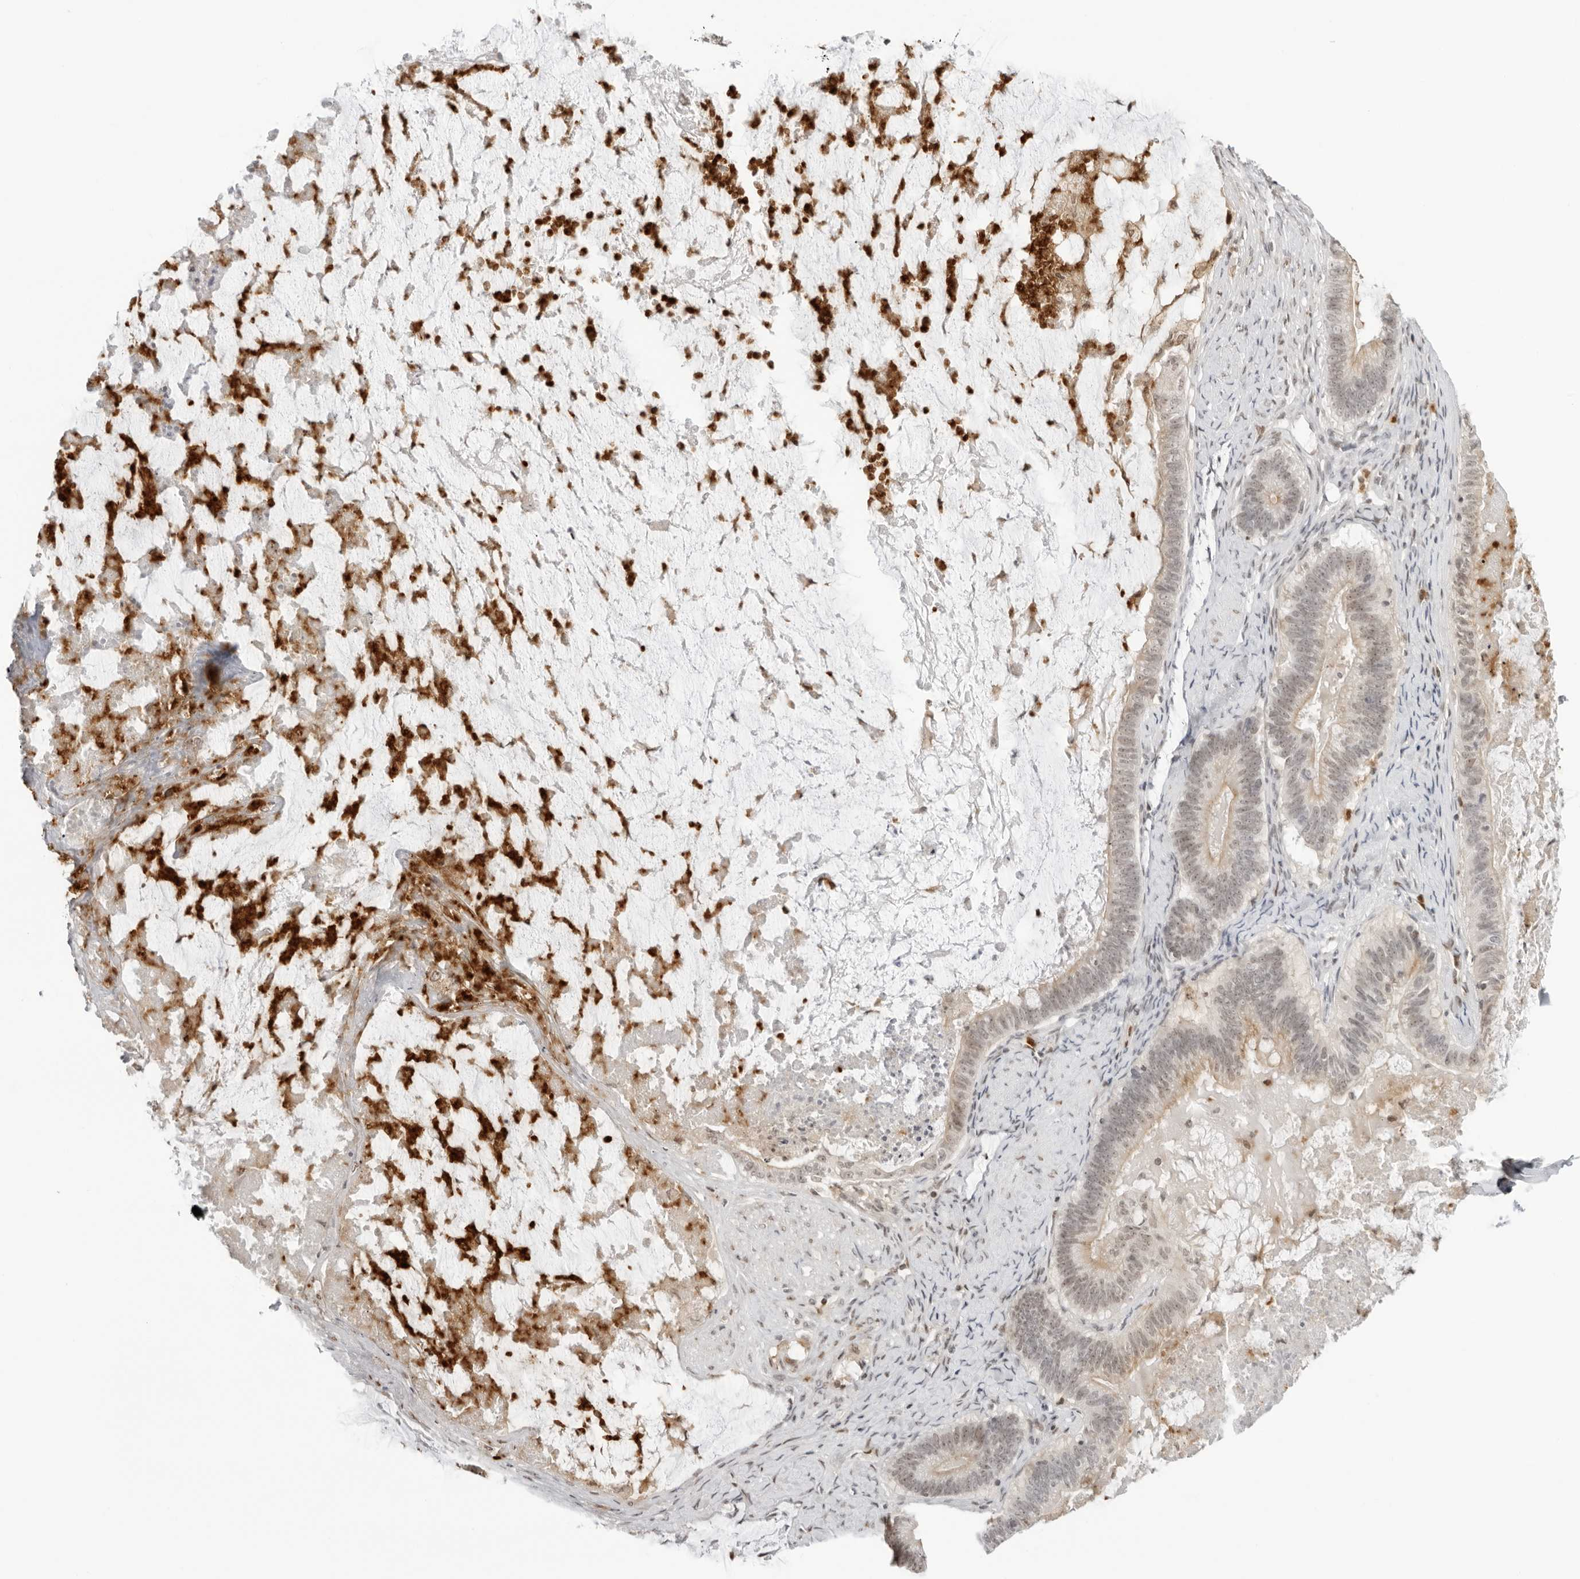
{"staining": {"intensity": "weak", "quantity": "25%-75%", "location": "cytoplasmic/membranous,nuclear"}, "tissue": "ovarian cancer", "cell_type": "Tumor cells", "image_type": "cancer", "snomed": [{"axis": "morphology", "description": "Cystadenocarcinoma, mucinous, NOS"}, {"axis": "topography", "description": "Ovary"}], "caption": "Ovarian cancer (mucinous cystadenocarcinoma) stained with IHC demonstrates weak cytoplasmic/membranous and nuclear expression in about 25%-75% of tumor cells.", "gene": "RNF146", "patient": {"sex": "female", "age": 61}}